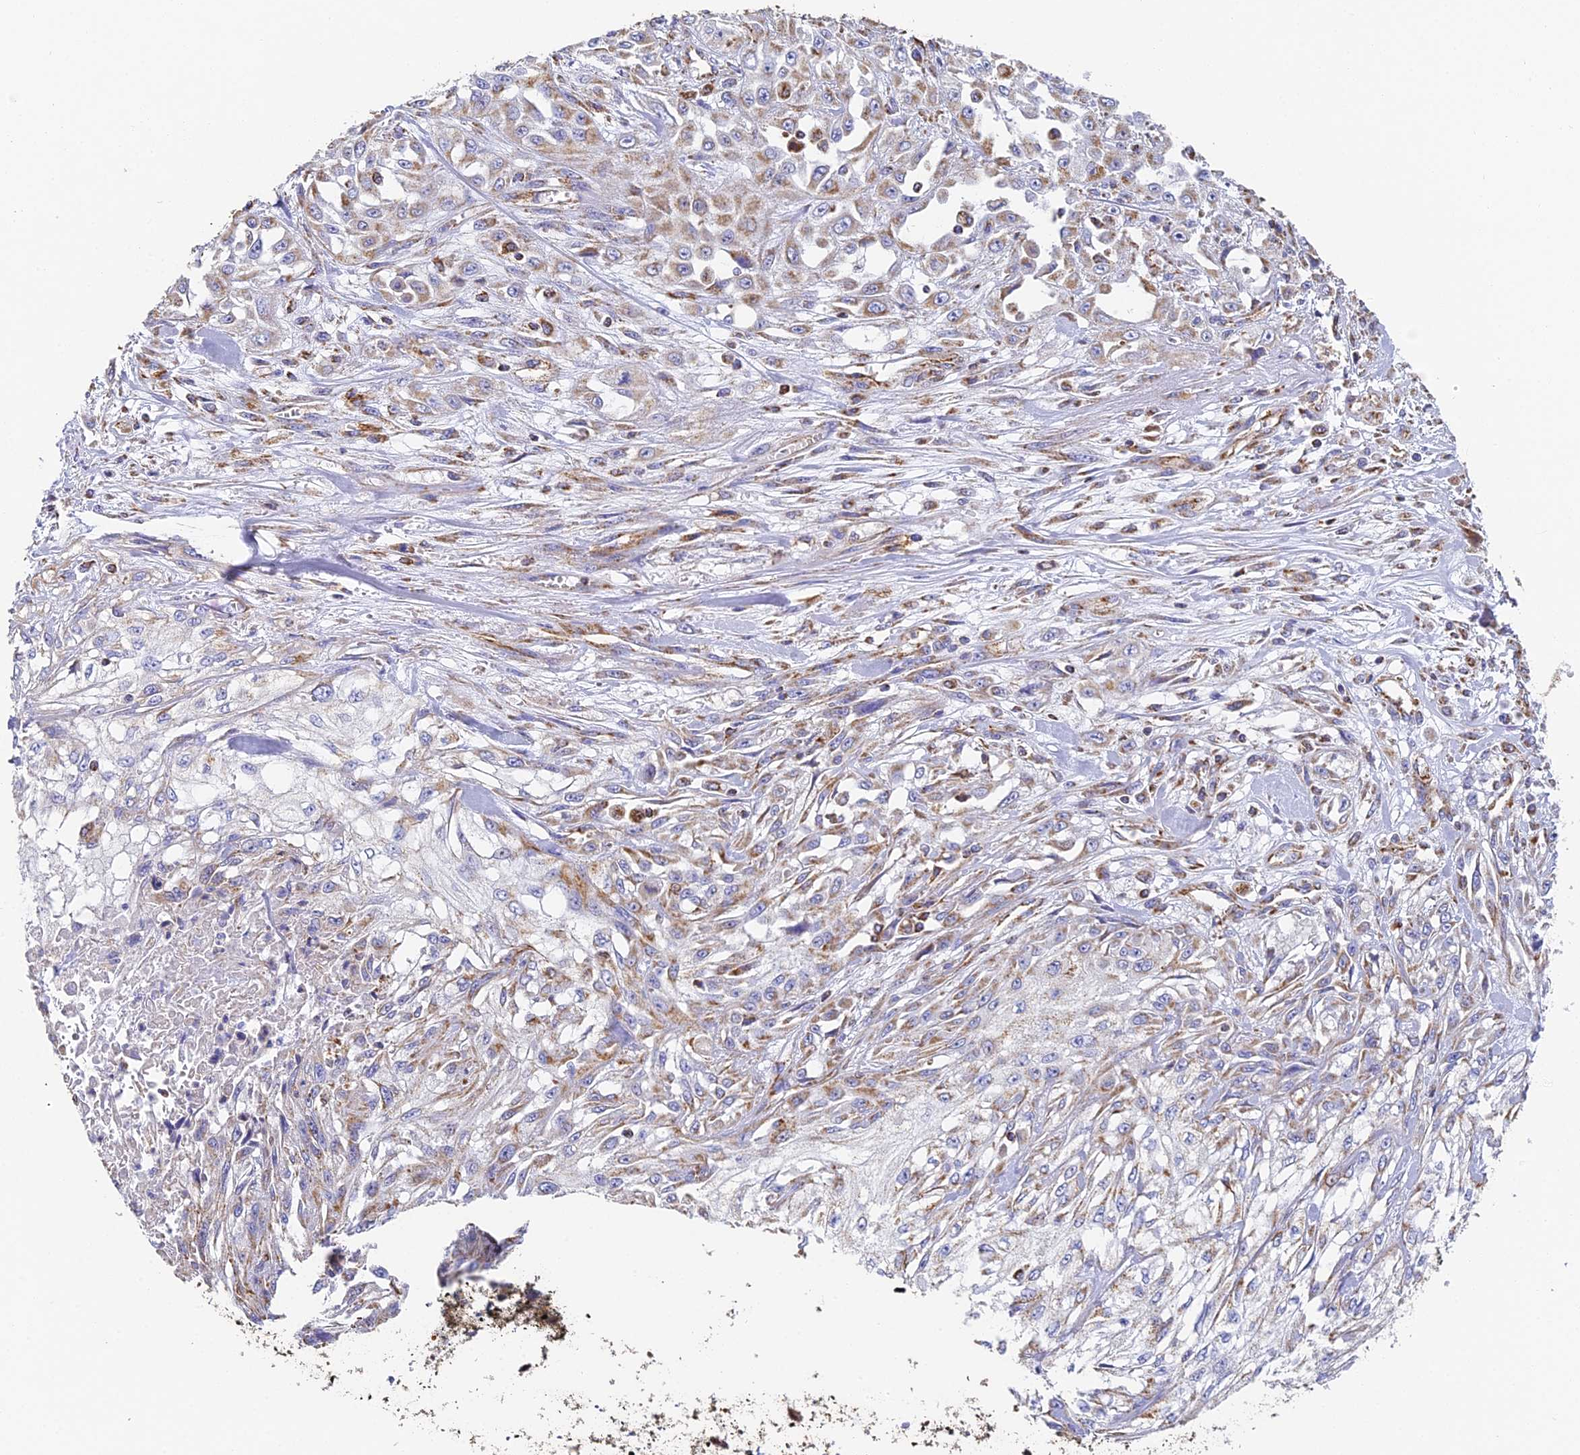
{"staining": {"intensity": "moderate", "quantity": "25%-75%", "location": "cytoplasmic/membranous"}, "tissue": "skin cancer", "cell_type": "Tumor cells", "image_type": "cancer", "snomed": [{"axis": "morphology", "description": "Squamous cell carcinoma, NOS"}, {"axis": "morphology", "description": "Squamous cell carcinoma, metastatic, NOS"}, {"axis": "topography", "description": "Skin"}, {"axis": "topography", "description": "Lymph node"}], "caption": "An IHC micrograph of neoplastic tissue is shown. Protein staining in brown labels moderate cytoplasmic/membranous positivity in metastatic squamous cell carcinoma (skin) within tumor cells.", "gene": "COX6C", "patient": {"sex": "male", "age": 75}}